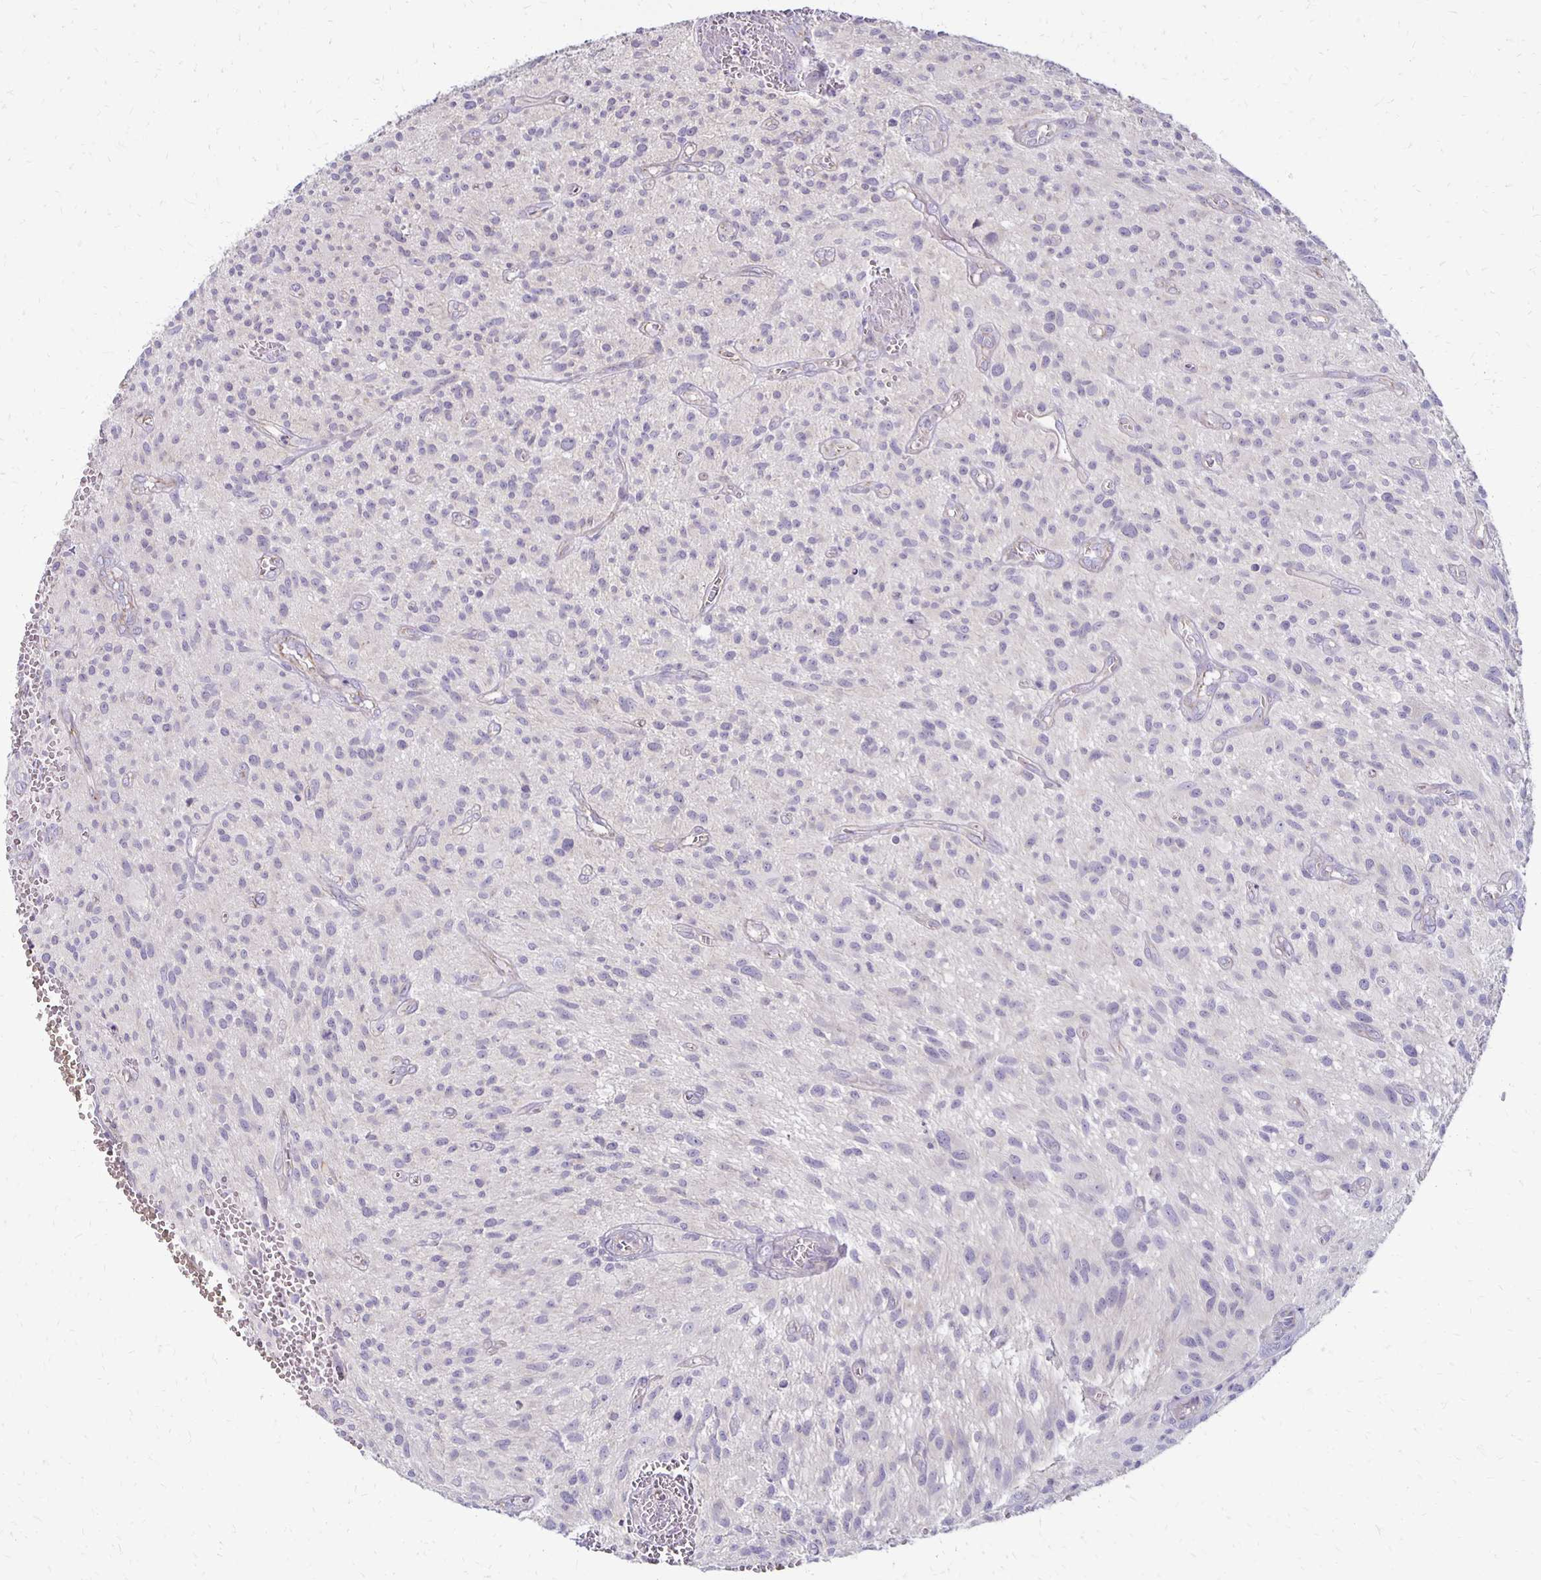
{"staining": {"intensity": "negative", "quantity": "none", "location": "none"}, "tissue": "glioma", "cell_type": "Tumor cells", "image_type": "cancer", "snomed": [{"axis": "morphology", "description": "Glioma, malignant, High grade"}, {"axis": "topography", "description": "Brain"}], "caption": "High magnification brightfield microscopy of malignant glioma (high-grade) stained with DAB (3,3'-diaminobenzidine) (brown) and counterstained with hematoxylin (blue): tumor cells show no significant positivity. (Brightfield microscopy of DAB (3,3'-diaminobenzidine) immunohistochemistry at high magnification).", "gene": "KATNBL1", "patient": {"sex": "male", "age": 75}}